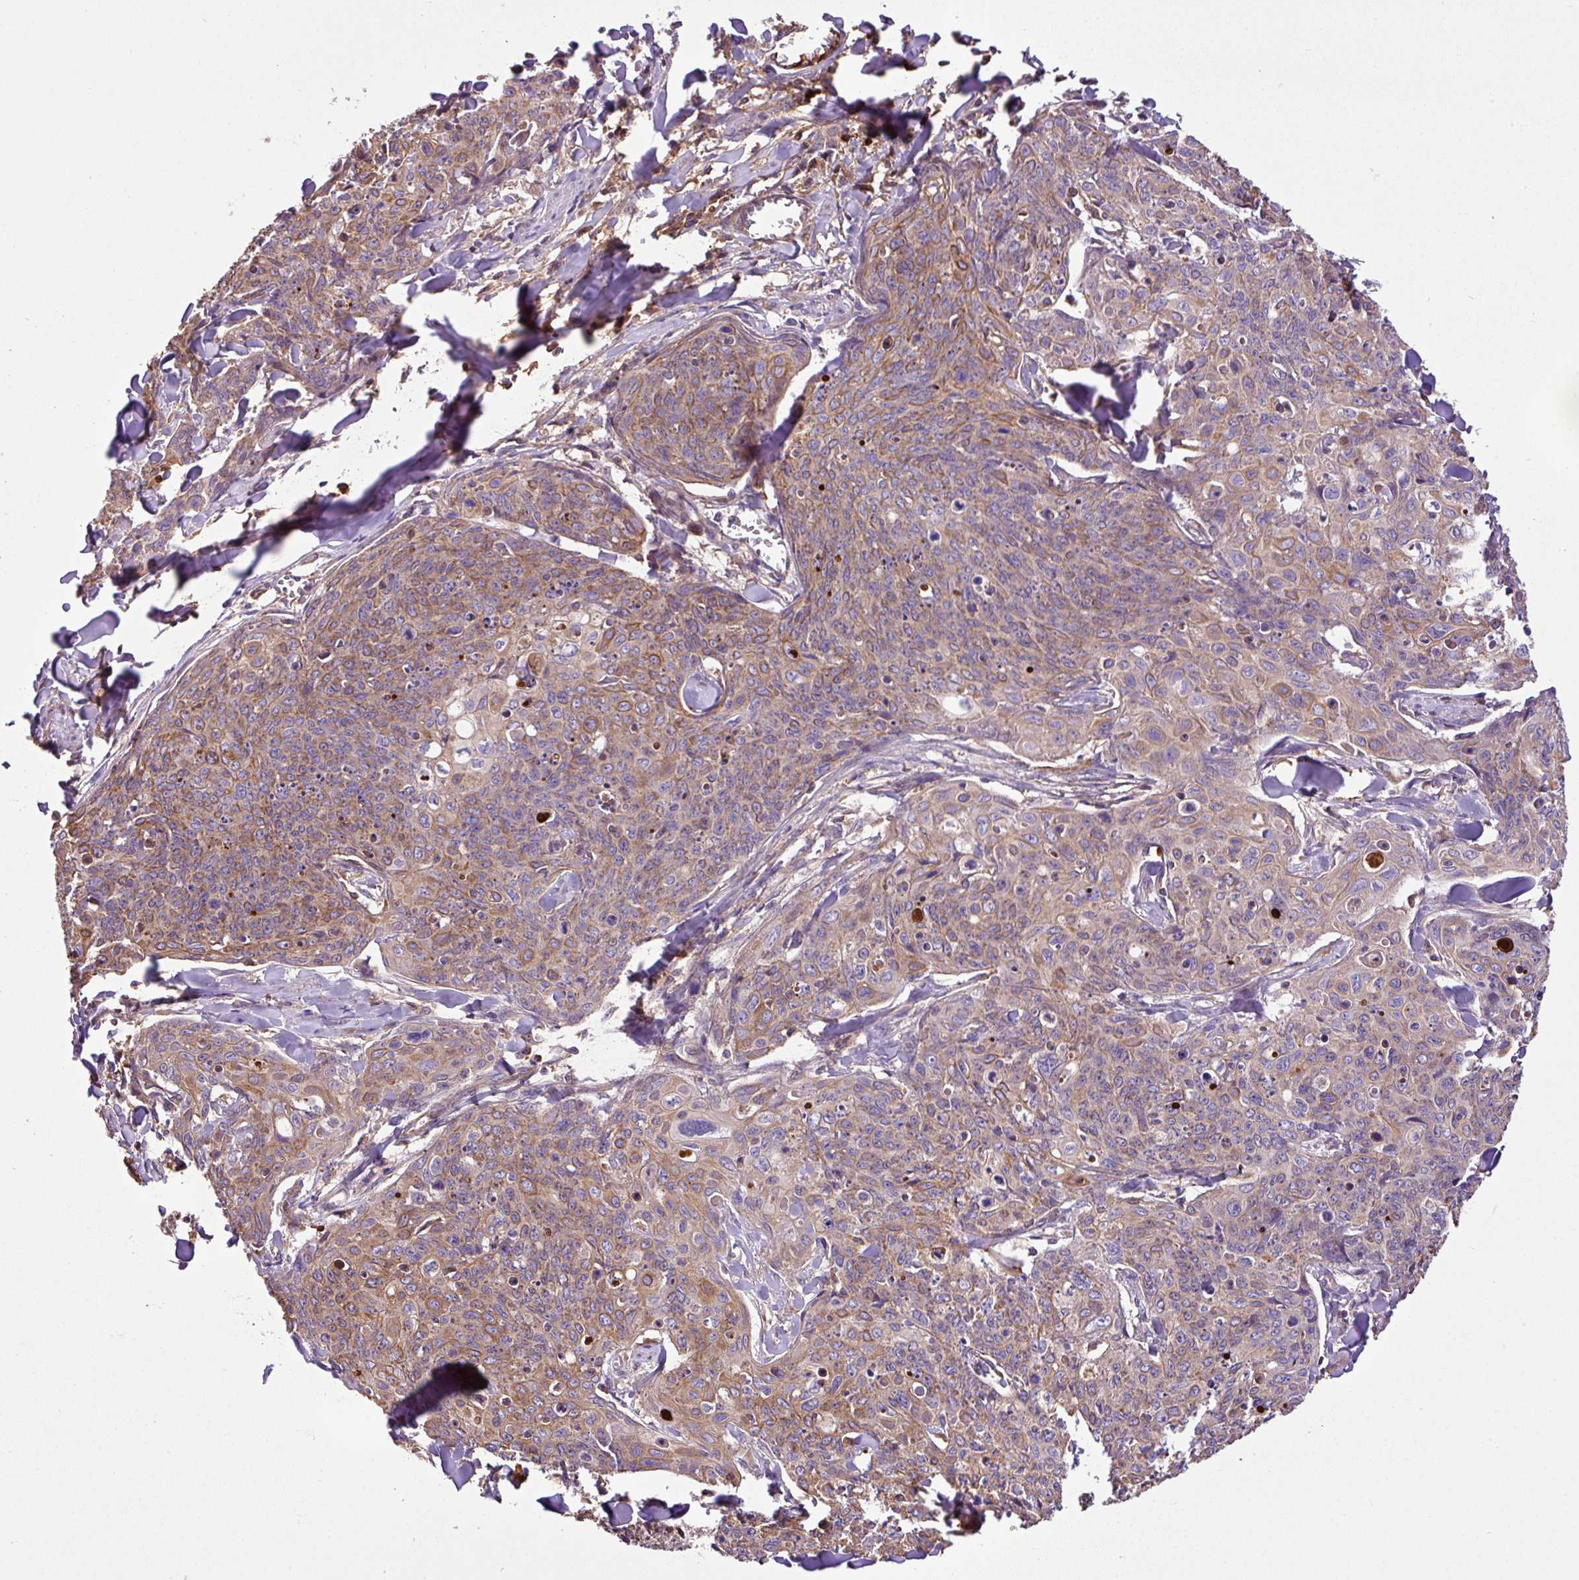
{"staining": {"intensity": "moderate", "quantity": "25%-75%", "location": "cytoplasmic/membranous"}, "tissue": "skin cancer", "cell_type": "Tumor cells", "image_type": "cancer", "snomed": [{"axis": "morphology", "description": "Squamous cell carcinoma, NOS"}, {"axis": "topography", "description": "Skin"}, {"axis": "topography", "description": "Vulva"}], "caption": "Skin squamous cell carcinoma stained with a protein marker demonstrates moderate staining in tumor cells.", "gene": "ZNF266", "patient": {"sex": "female", "age": 85}}